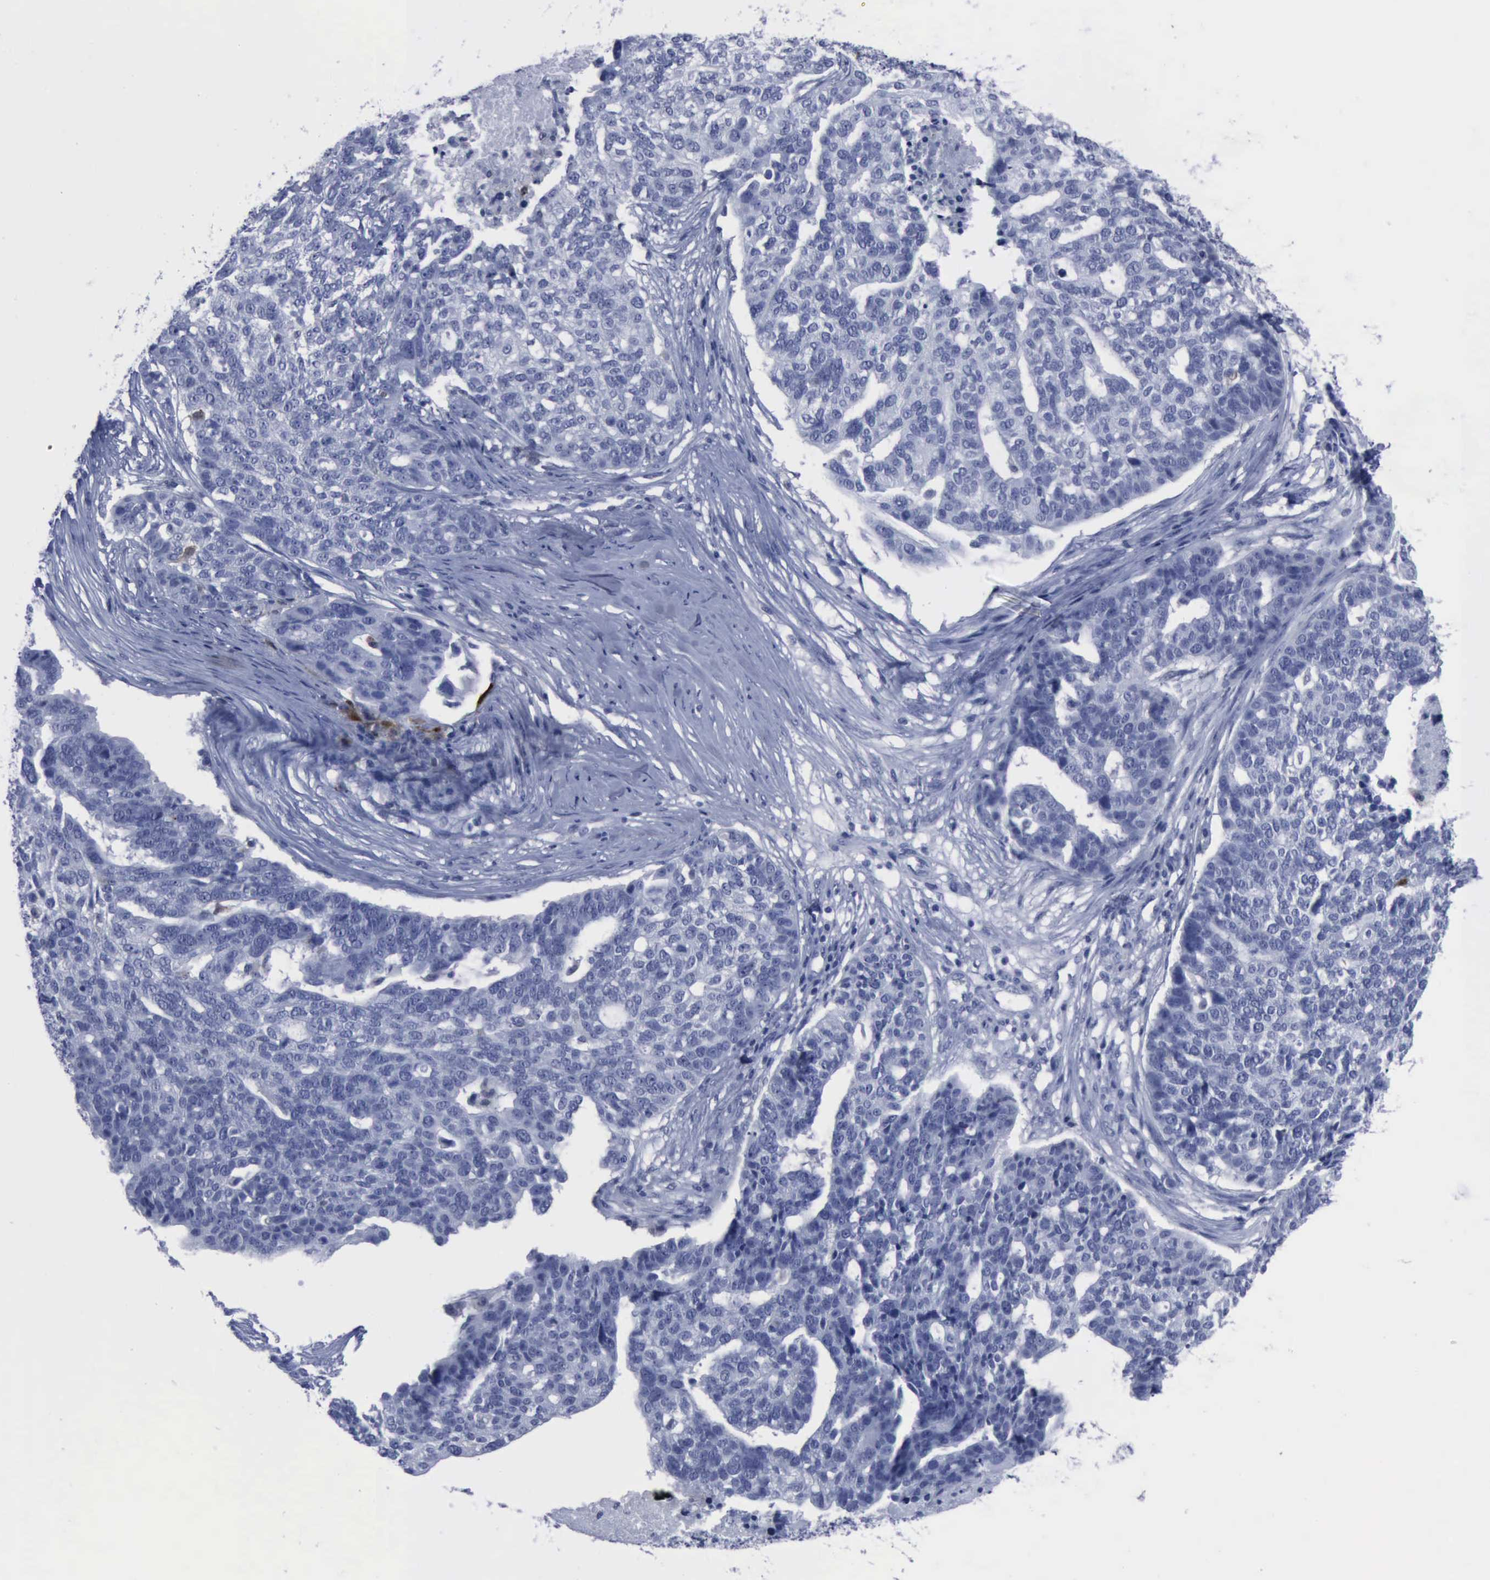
{"staining": {"intensity": "negative", "quantity": "none", "location": "none"}, "tissue": "ovarian cancer", "cell_type": "Tumor cells", "image_type": "cancer", "snomed": [{"axis": "morphology", "description": "Cystadenocarcinoma, serous, NOS"}, {"axis": "topography", "description": "Ovary"}], "caption": "IHC photomicrograph of ovarian cancer stained for a protein (brown), which shows no expression in tumor cells.", "gene": "CSTA", "patient": {"sex": "female", "age": 59}}